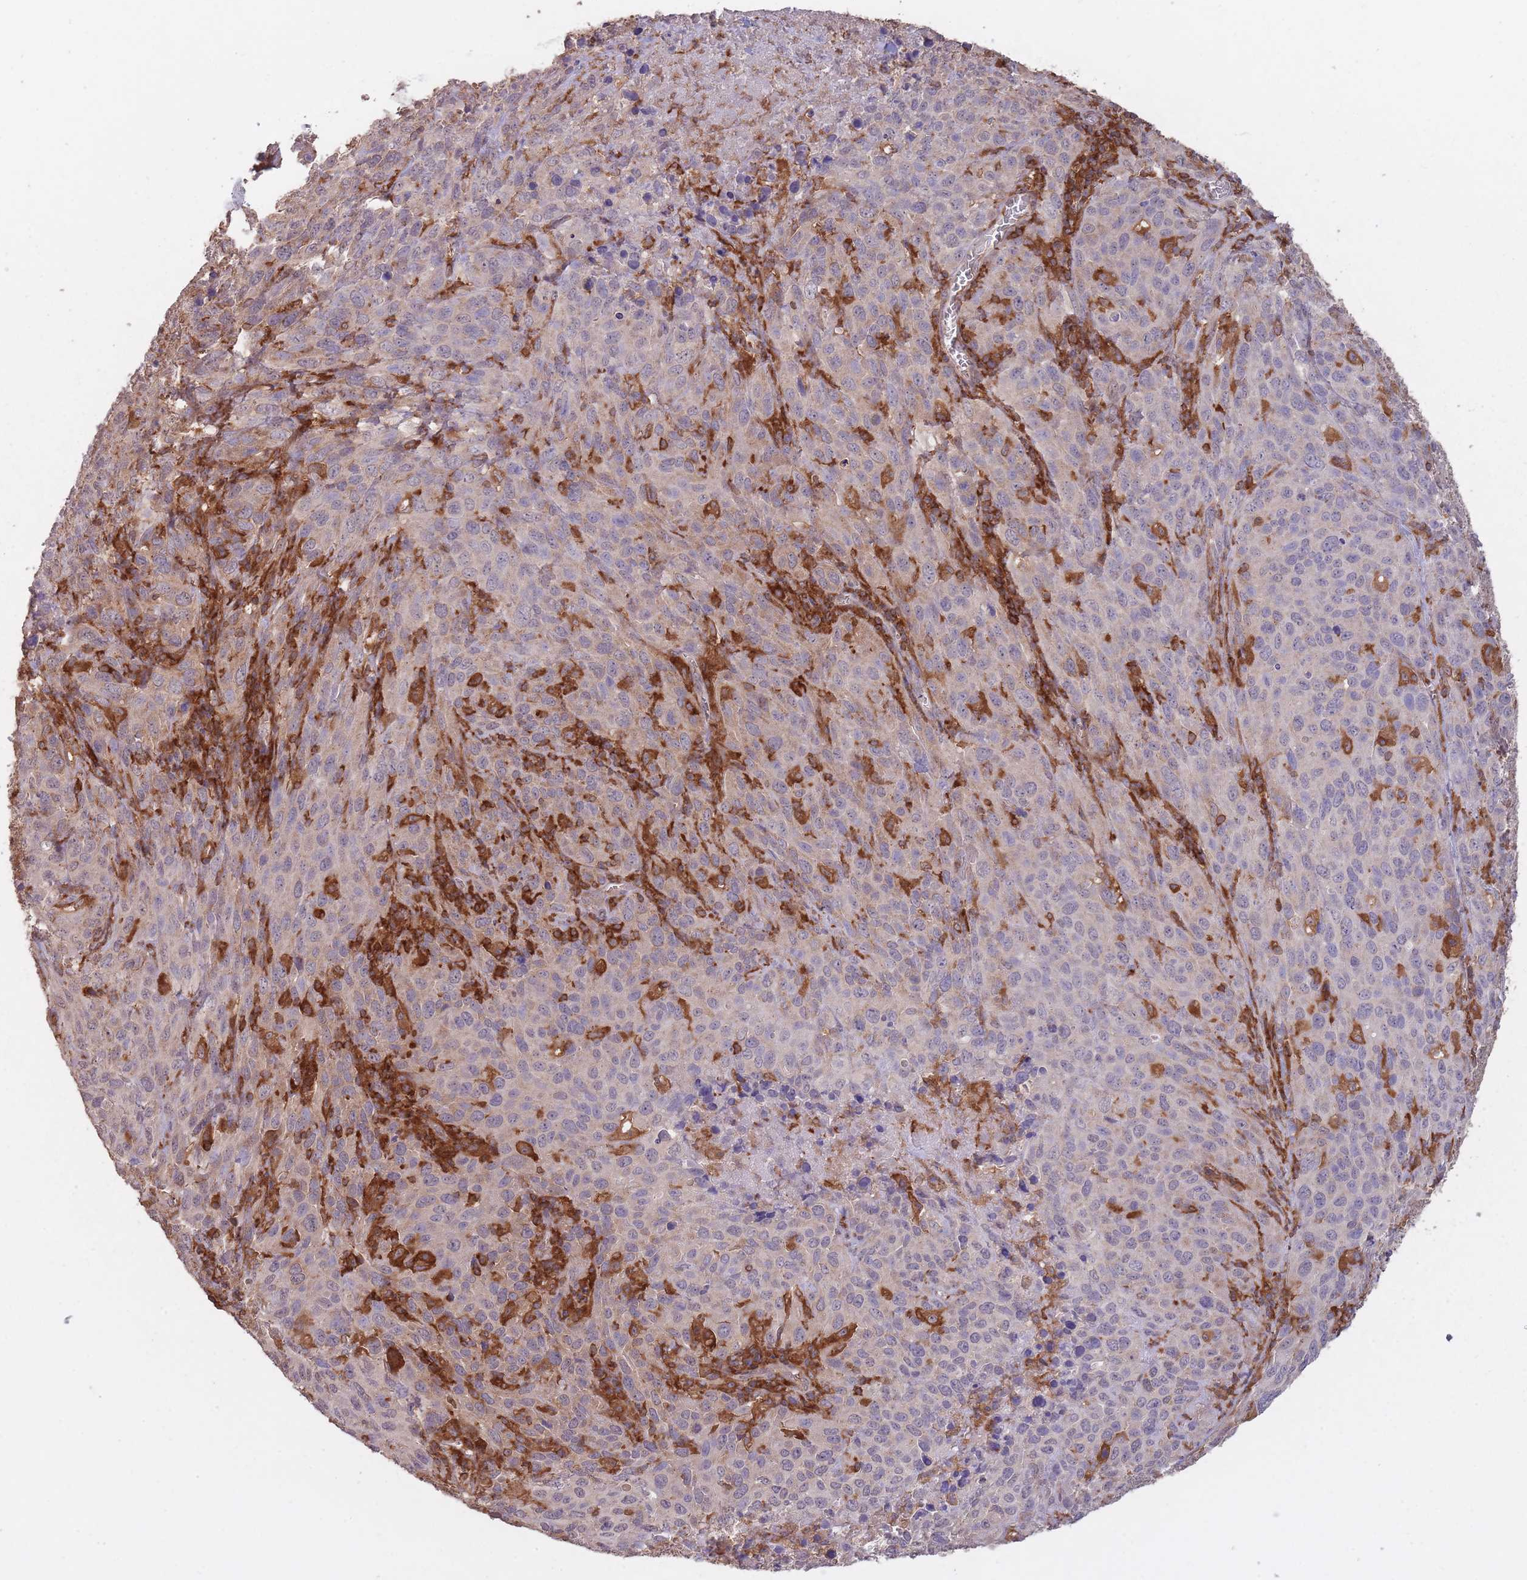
{"staining": {"intensity": "negative", "quantity": "none", "location": "none"}, "tissue": "cervical cancer", "cell_type": "Tumor cells", "image_type": "cancer", "snomed": [{"axis": "morphology", "description": "Squamous cell carcinoma, NOS"}, {"axis": "topography", "description": "Cervix"}], "caption": "IHC of cervical squamous cell carcinoma displays no positivity in tumor cells. (Immunohistochemistry (ihc), brightfield microscopy, high magnification).", "gene": "GMIP", "patient": {"sex": "female", "age": 51}}